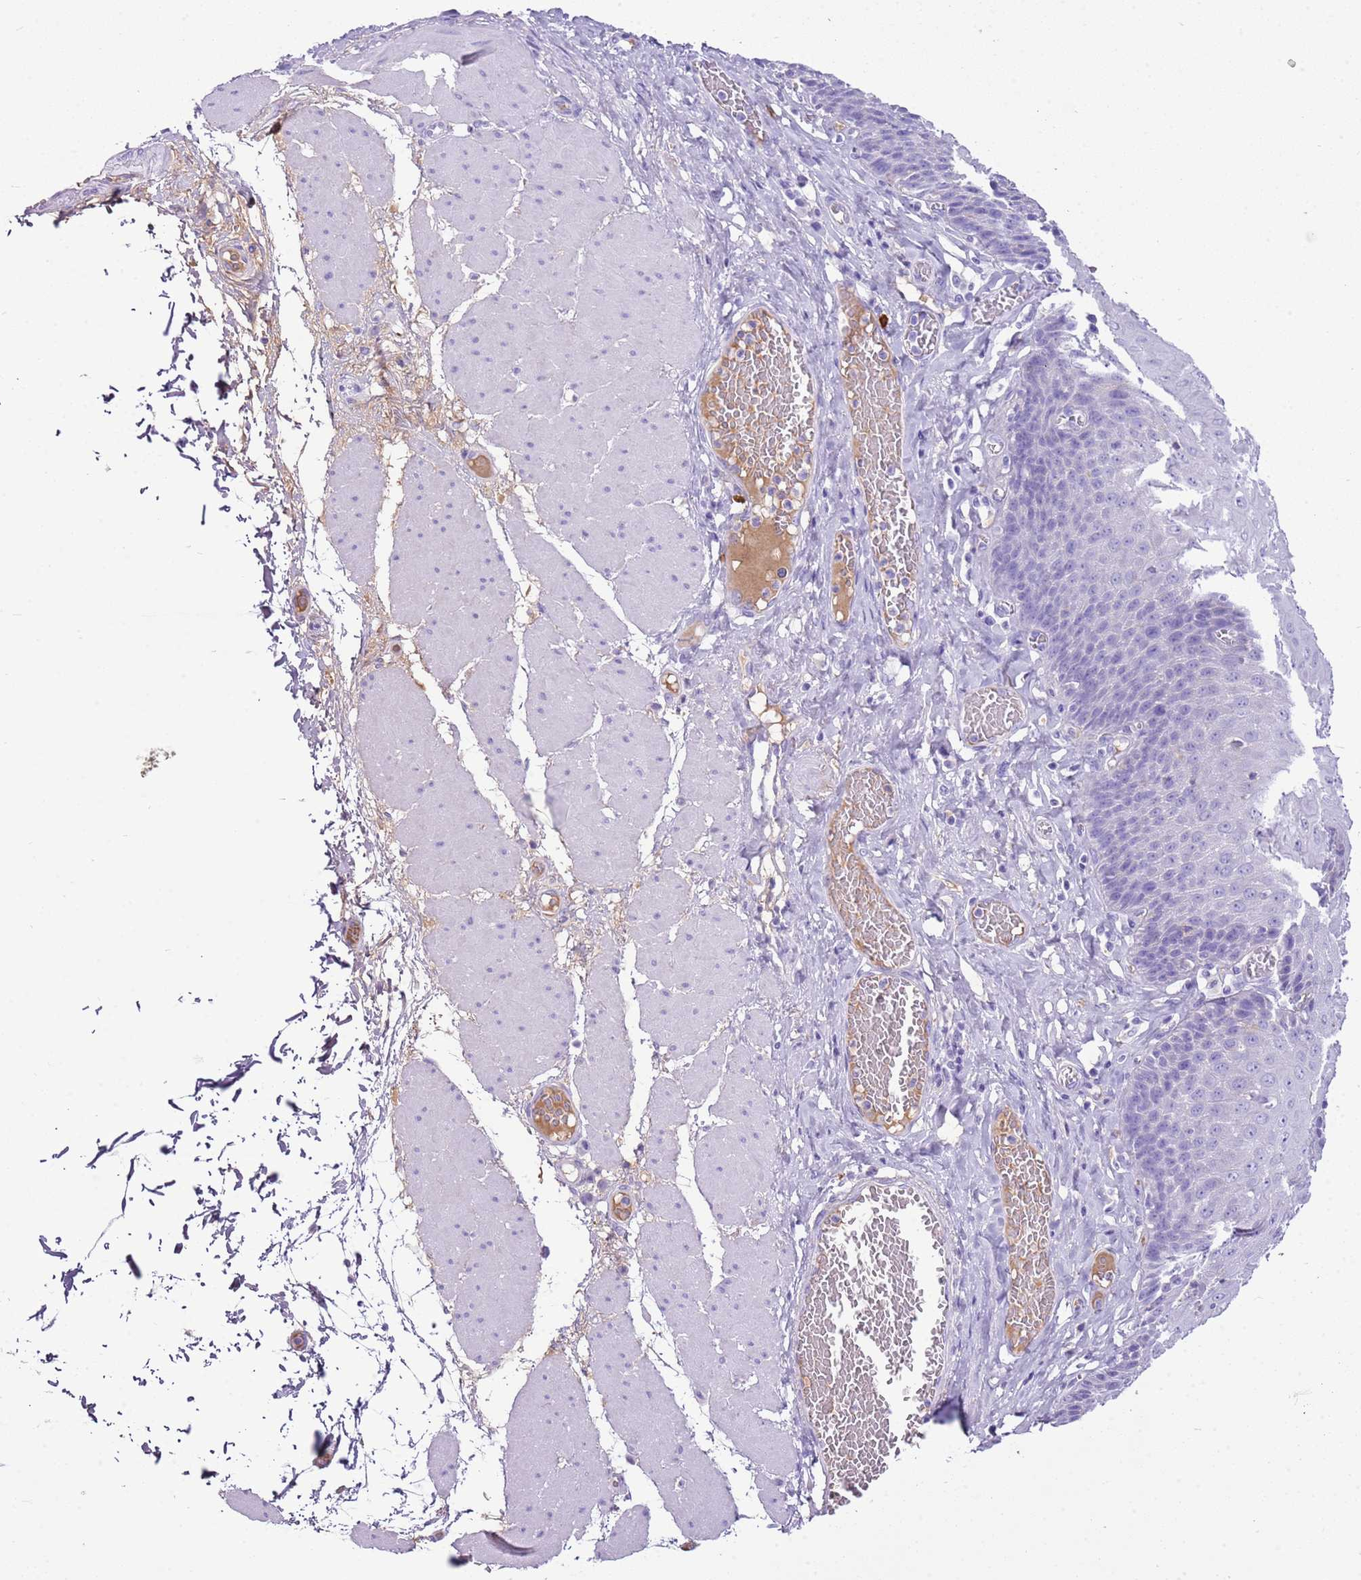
{"staining": {"intensity": "negative", "quantity": "none", "location": "none"}, "tissue": "esophagus", "cell_type": "Squamous epithelial cells", "image_type": "normal", "snomed": [{"axis": "morphology", "description": "Normal tissue, NOS"}, {"axis": "topography", "description": "Esophagus"}], "caption": "IHC histopathology image of benign esophagus: esophagus stained with DAB exhibits no significant protein expression in squamous epithelial cells. (Stains: DAB immunohistochemistry (IHC) with hematoxylin counter stain, Microscopy: brightfield microscopy at high magnification).", "gene": "IGKV3", "patient": {"sex": "male", "age": 60}}